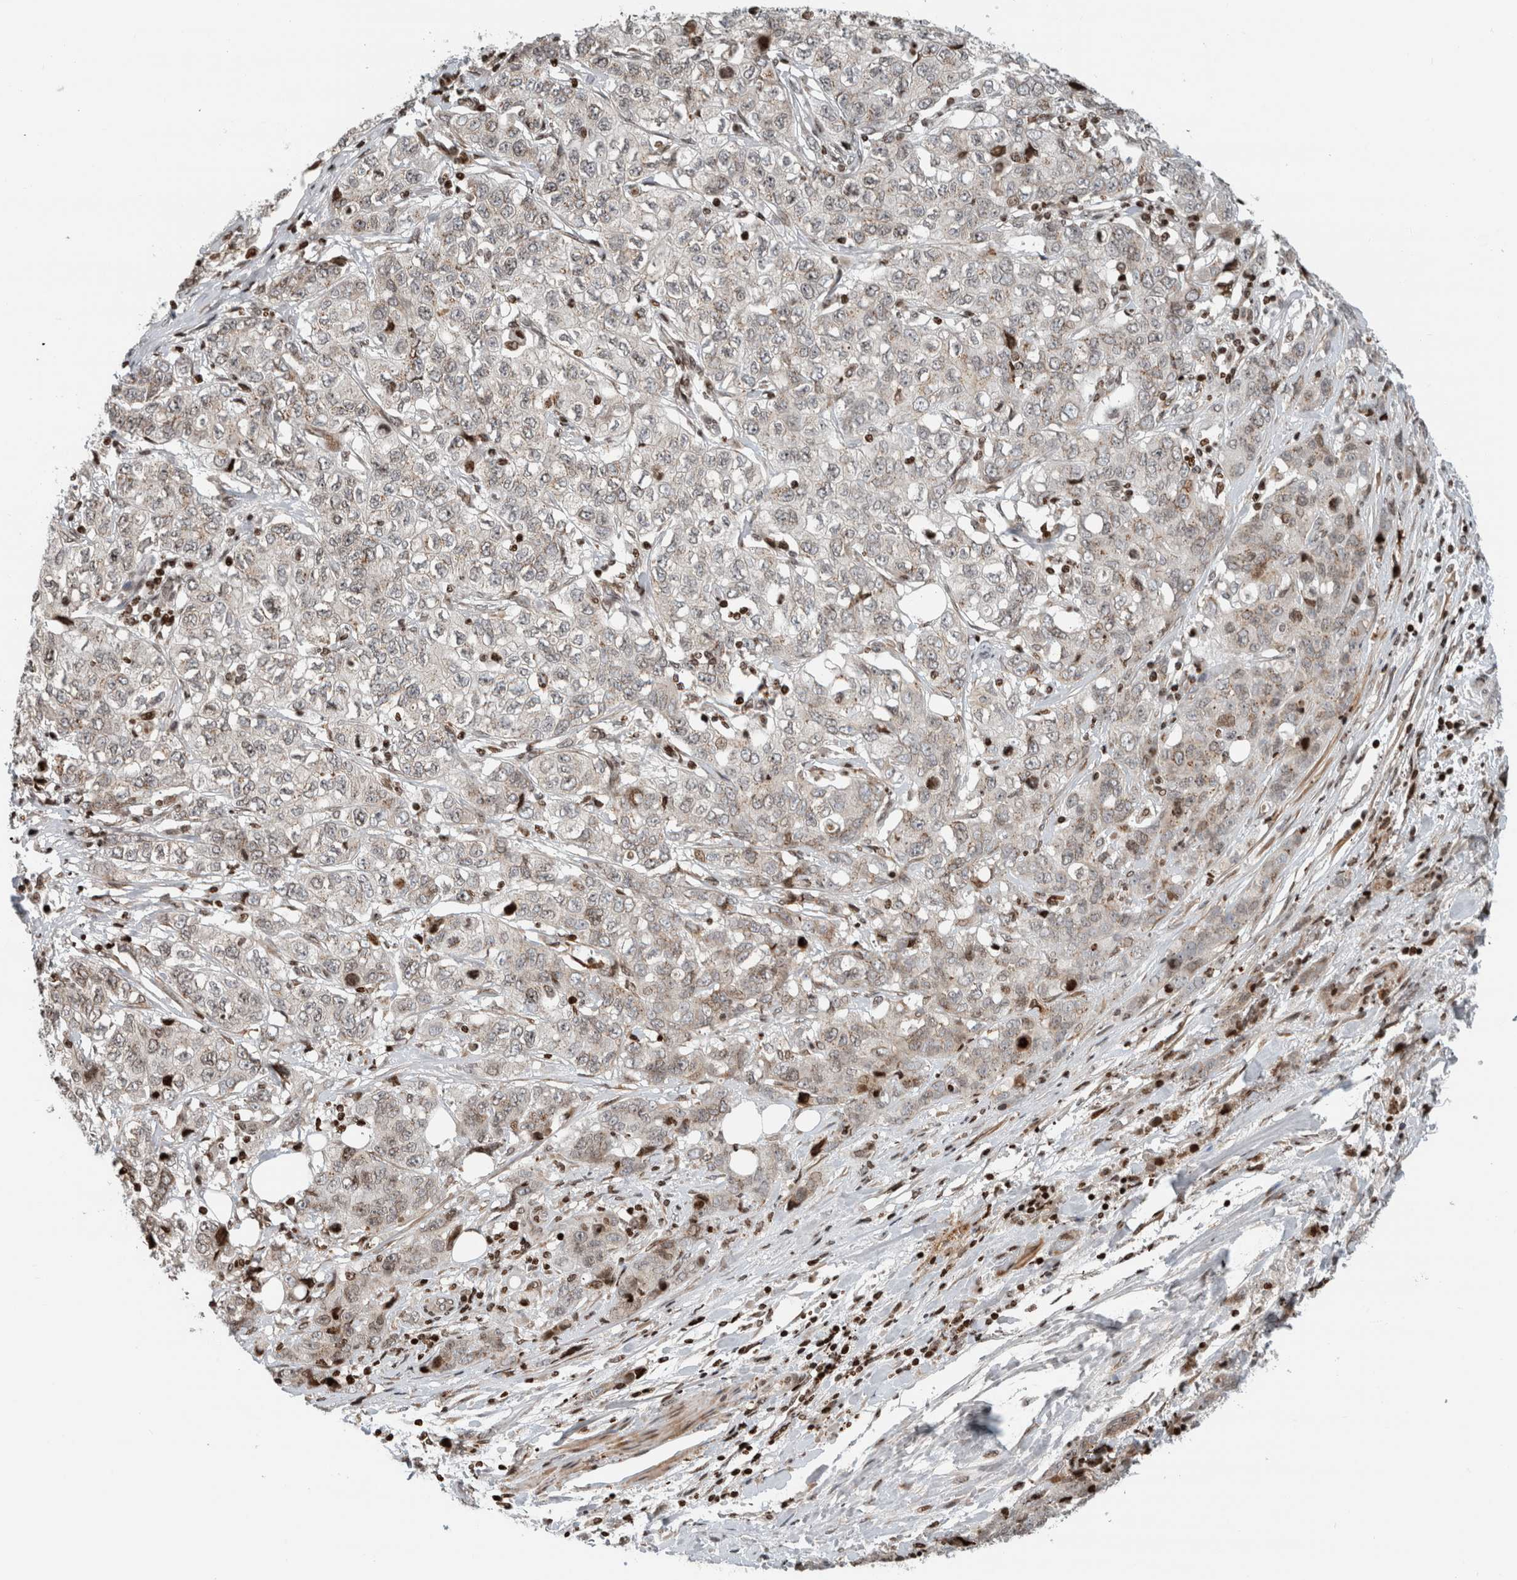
{"staining": {"intensity": "weak", "quantity": "<25%", "location": "cytoplasmic/membranous,nuclear"}, "tissue": "stomach cancer", "cell_type": "Tumor cells", "image_type": "cancer", "snomed": [{"axis": "morphology", "description": "Adenocarcinoma, NOS"}, {"axis": "topography", "description": "Stomach"}], "caption": "Immunohistochemistry of stomach cancer (adenocarcinoma) exhibits no staining in tumor cells.", "gene": "GINS4", "patient": {"sex": "male", "age": 48}}